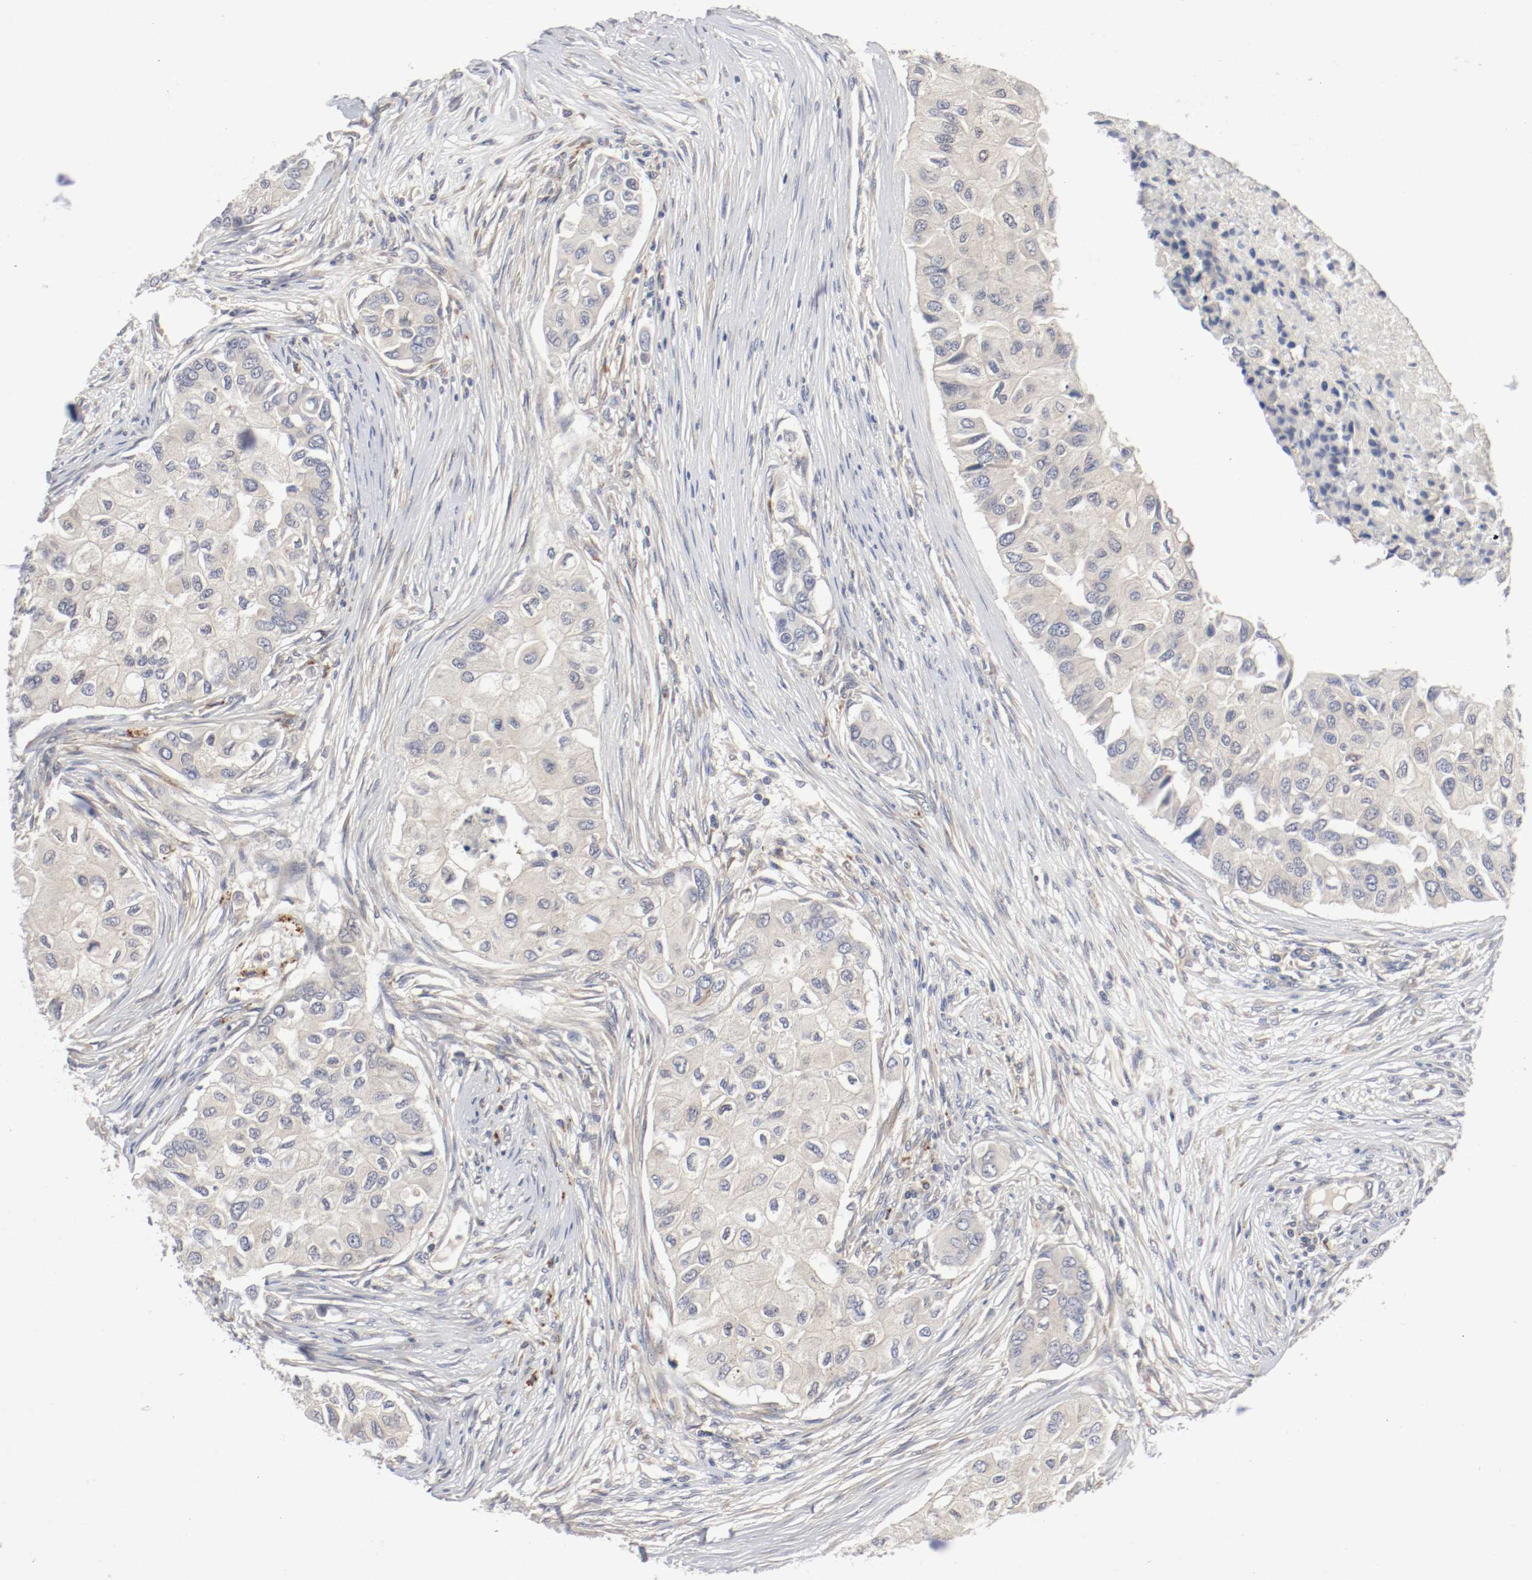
{"staining": {"intensity": "weak", "quantity": "25%-75%", "location": "cytoplasmic/membranous"}, "tissue": "breast cancer", "cell_type": "Tumor cells", "image_type": "cancer", "snomed": [{"axis": "morphology", "description": "Normal tissue, NOS"}, {"axis": "morphology", "description": "Duct carcinoma"}, {"axis": "topography", "description": "Breast"}], "caption": "Human breast cancer (invasive ductal carcinoma) stained with a brown dye shows weak cytoplasmic/membranous positive expression in about 25%-75% of tumor cells.", "gene": "REN", "patient": {"sex": "female", "age": 49}}